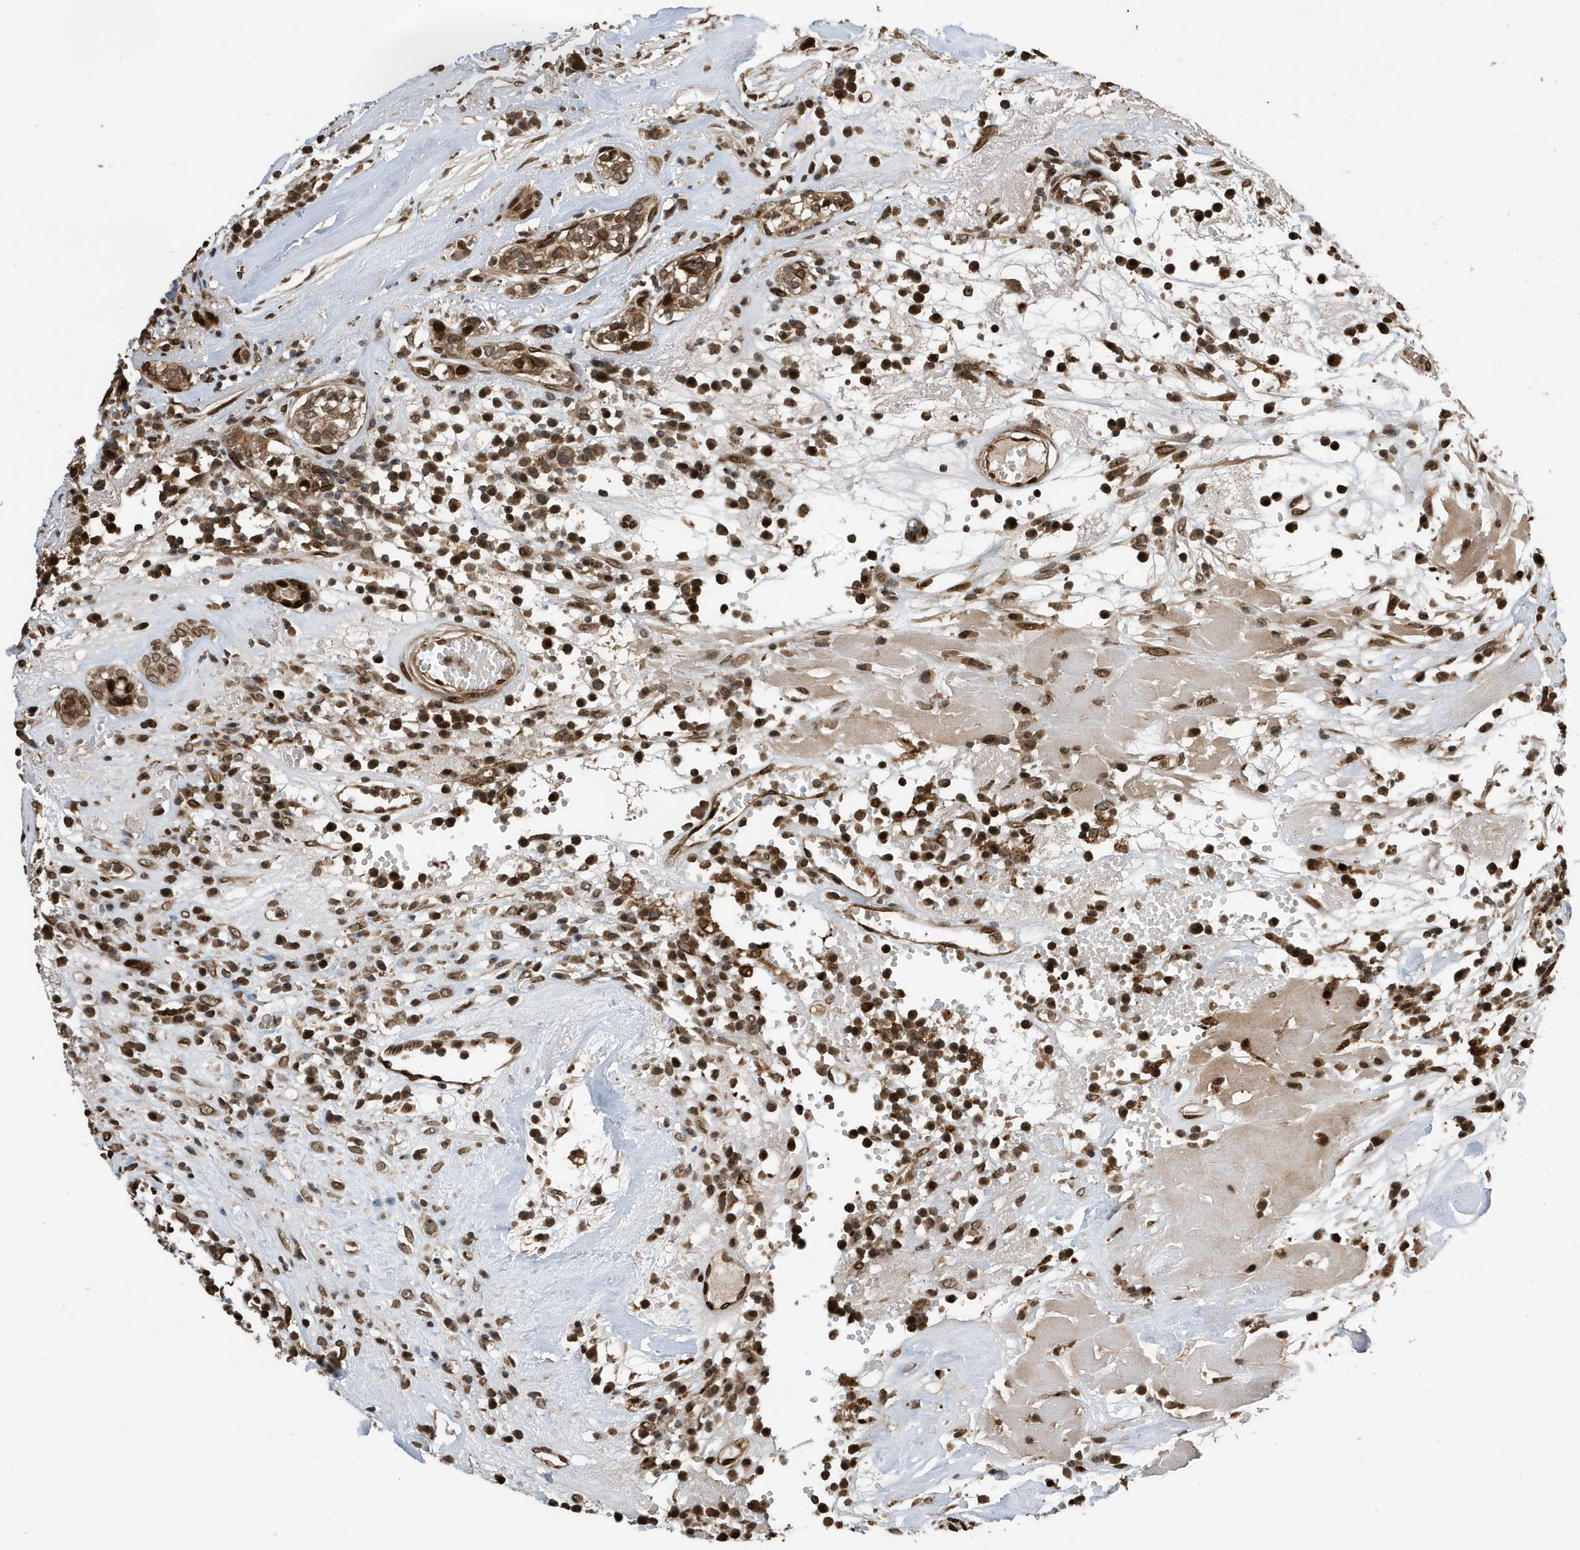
{"staining": {"intensity": "moderate", "quantity": ">75%", "location": "cytoplasmic/membranous,nuclear"}, "tissue": "head and neck cancer", "cell_type": "Tumor cells", "image_type": "cancer", "snomed": [{"axis": "morphology", "description": "Adenocarcinoma, NOS"}, {"axis": "topography", "description": "Salivary gland"}, {"axis": "topography", "description": "Head-Neck"}], "caption": "Immunohistochemistry histopathology image of neoplastic tissue: human head and neck cancer (adenocarcinoma) stained using IHC shows medium levels of moderate protein expression localized specifically in the cytoplasmic/membranous and nuclear of tumor cells, appearing as a cytoplasmic/membranous and nuclear brown color.", "gene": "DUSP18", "patient": {"sex": "female", "age": 65}}